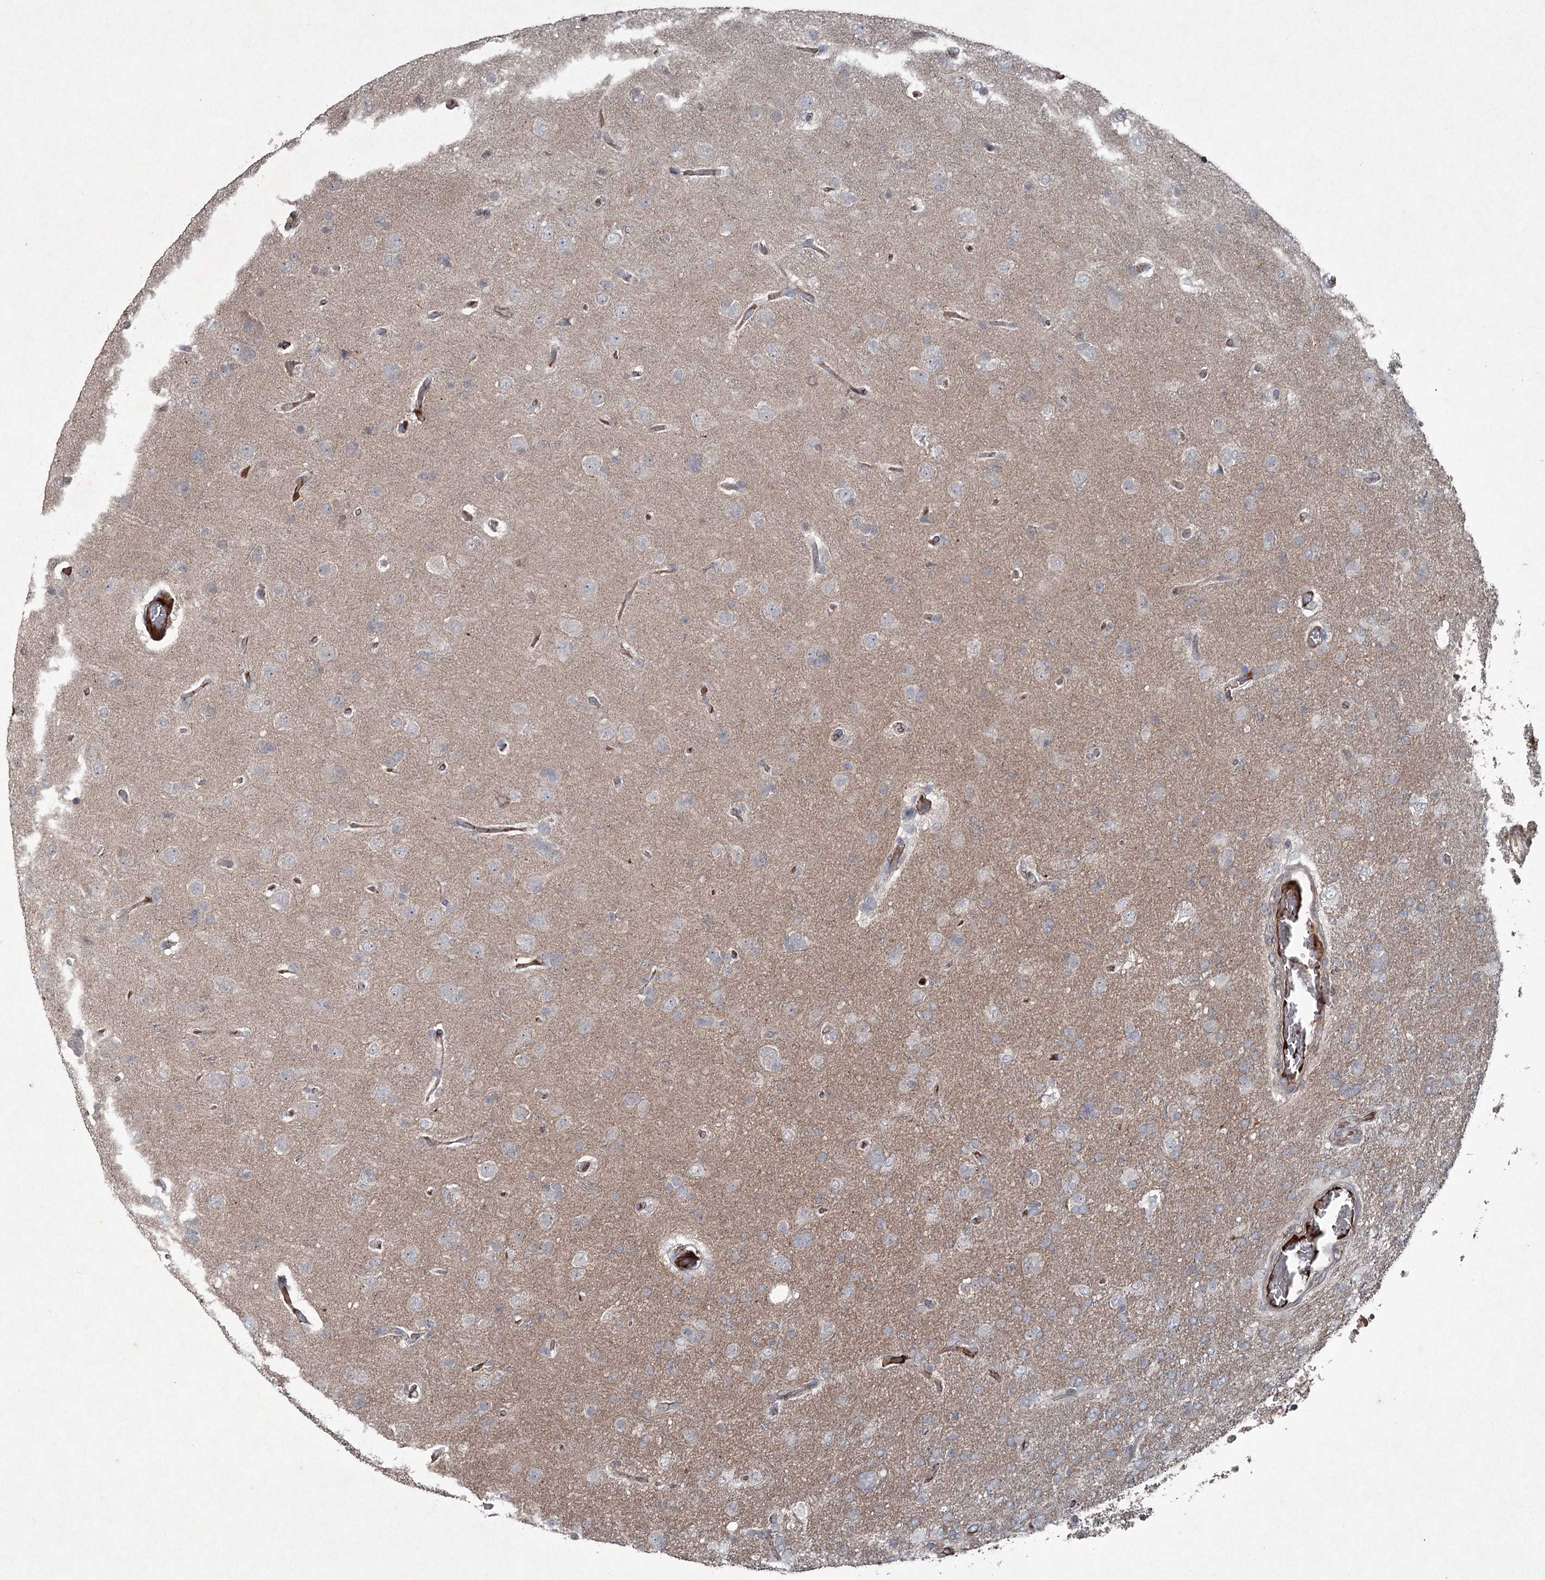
{"staining": {"intensity": "weak", "quantity": "<25%", "location": "cytoplasmic/membranous"}, "tissue": "glioma", "cell_type": "Tumor cells", "image_type": "cancer", "snomed": [{"axis": "morphology", "description": "Glioma, malignant, High grade"}, {"axis": "topography", "description": "Brain"}], "caption": "Immunohistochemistry of glioma demonstrates no expression in tumor cells. (Stains: DAB (3,3'-diaminobenzidine) immunohistochemistry (IHC) with hematoxylin counter stain, Microscopy: brightfield microscopy at high magnification).", "gene": "PGLYRP2", "patient": {"sex": "male", "age": 61}}